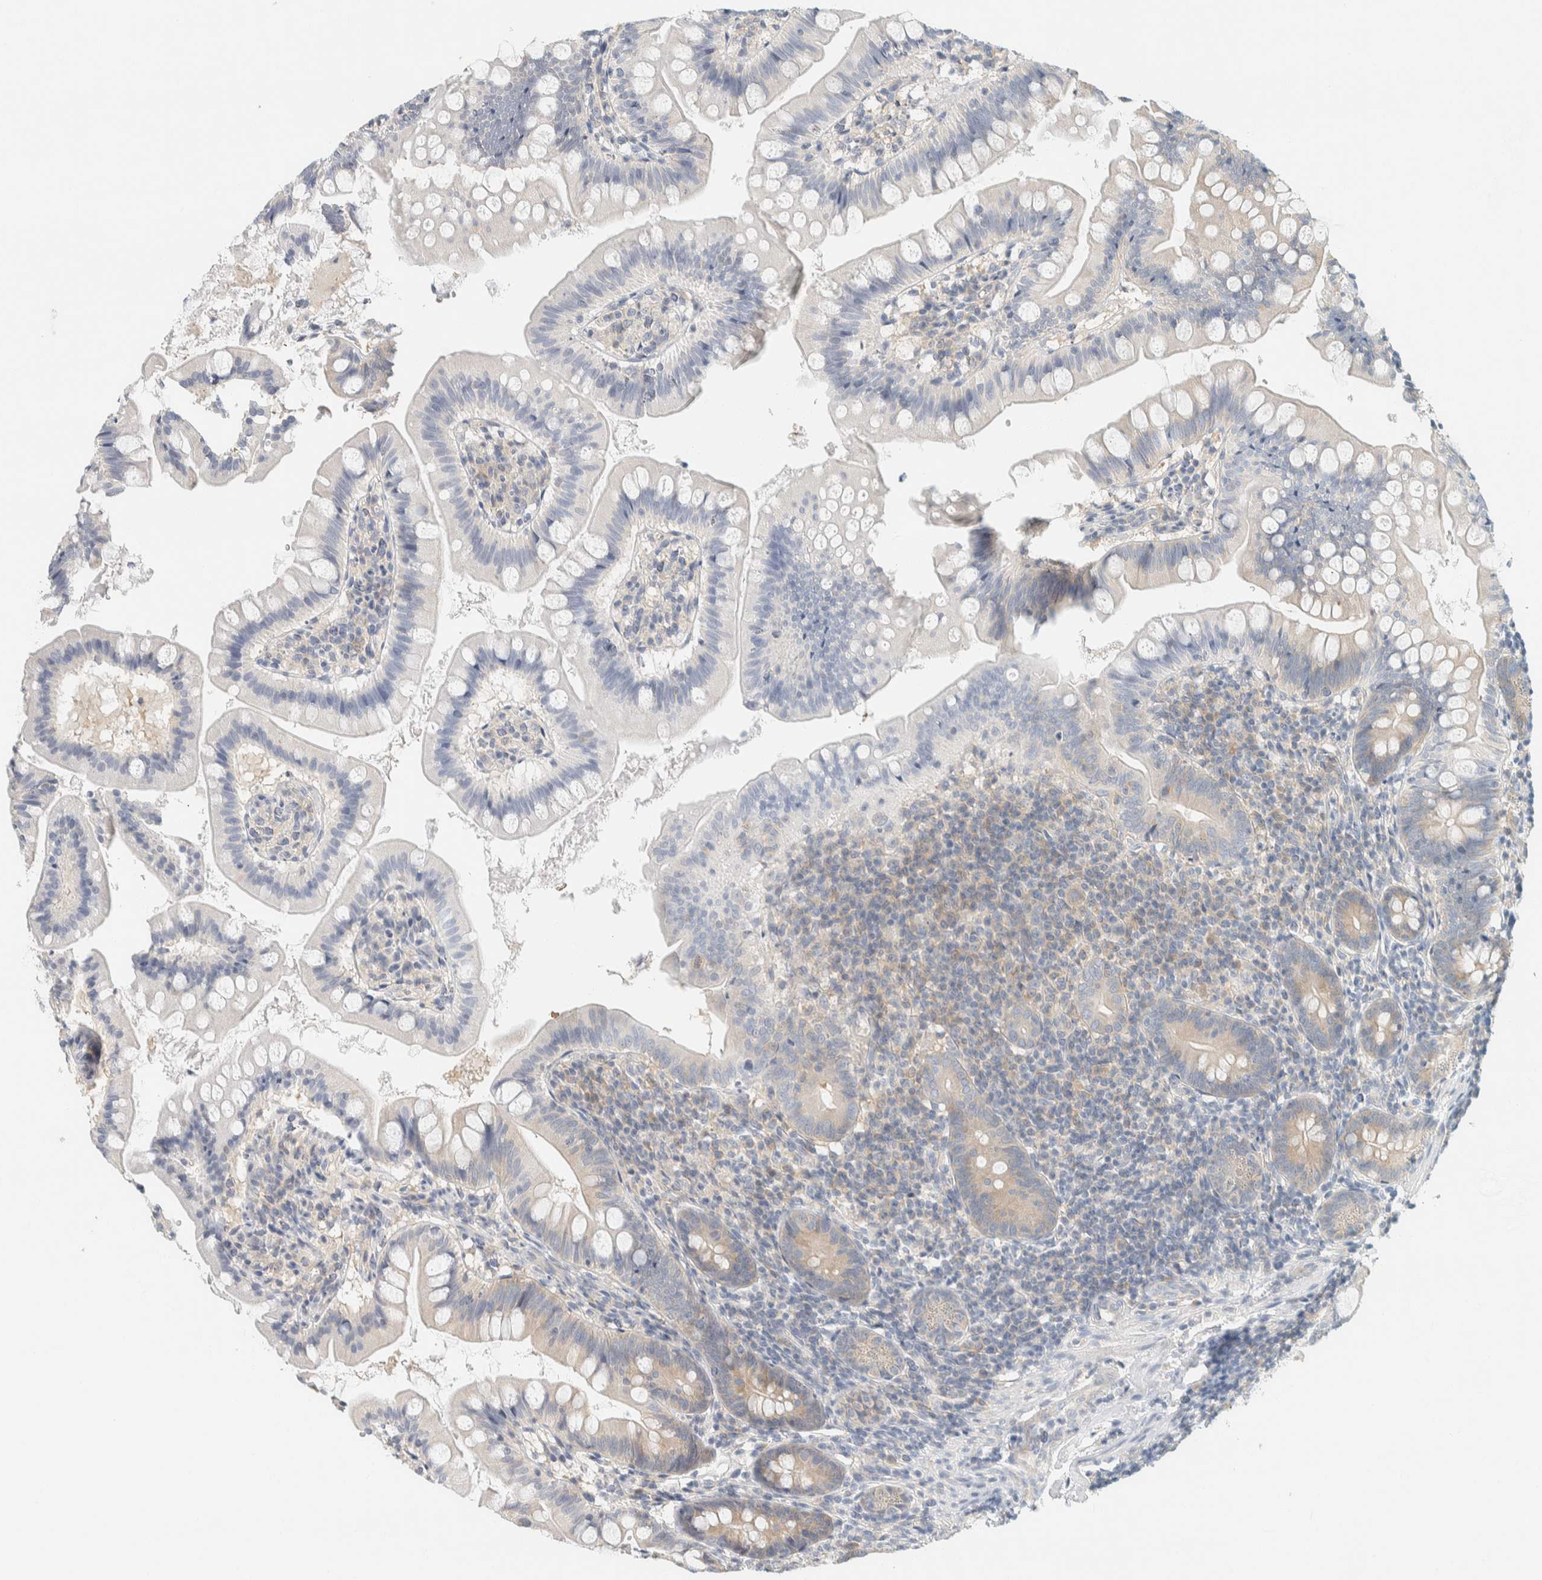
{"staining": {"intensity": "moderate", "quantity": "<25%", "location": "cytoplasmic/membranous"}, "tissue": "small intestine", "cell_type": "Glandular cells", "image_type": "normal", "snomed": [{"axis": "morphology", "description": "Normal tissue, NOS"}, {"axis": "topography", "description": "Small intestine"}], "caption": "A micrograph showing moderate cytoplasmic/membranous expression in about <25% of glandular cells in benign small intestine, as visualized by brown immunohistochemical staining.", "gene": "AARSD1", "patient": {"sex": "male", "age": 7}}